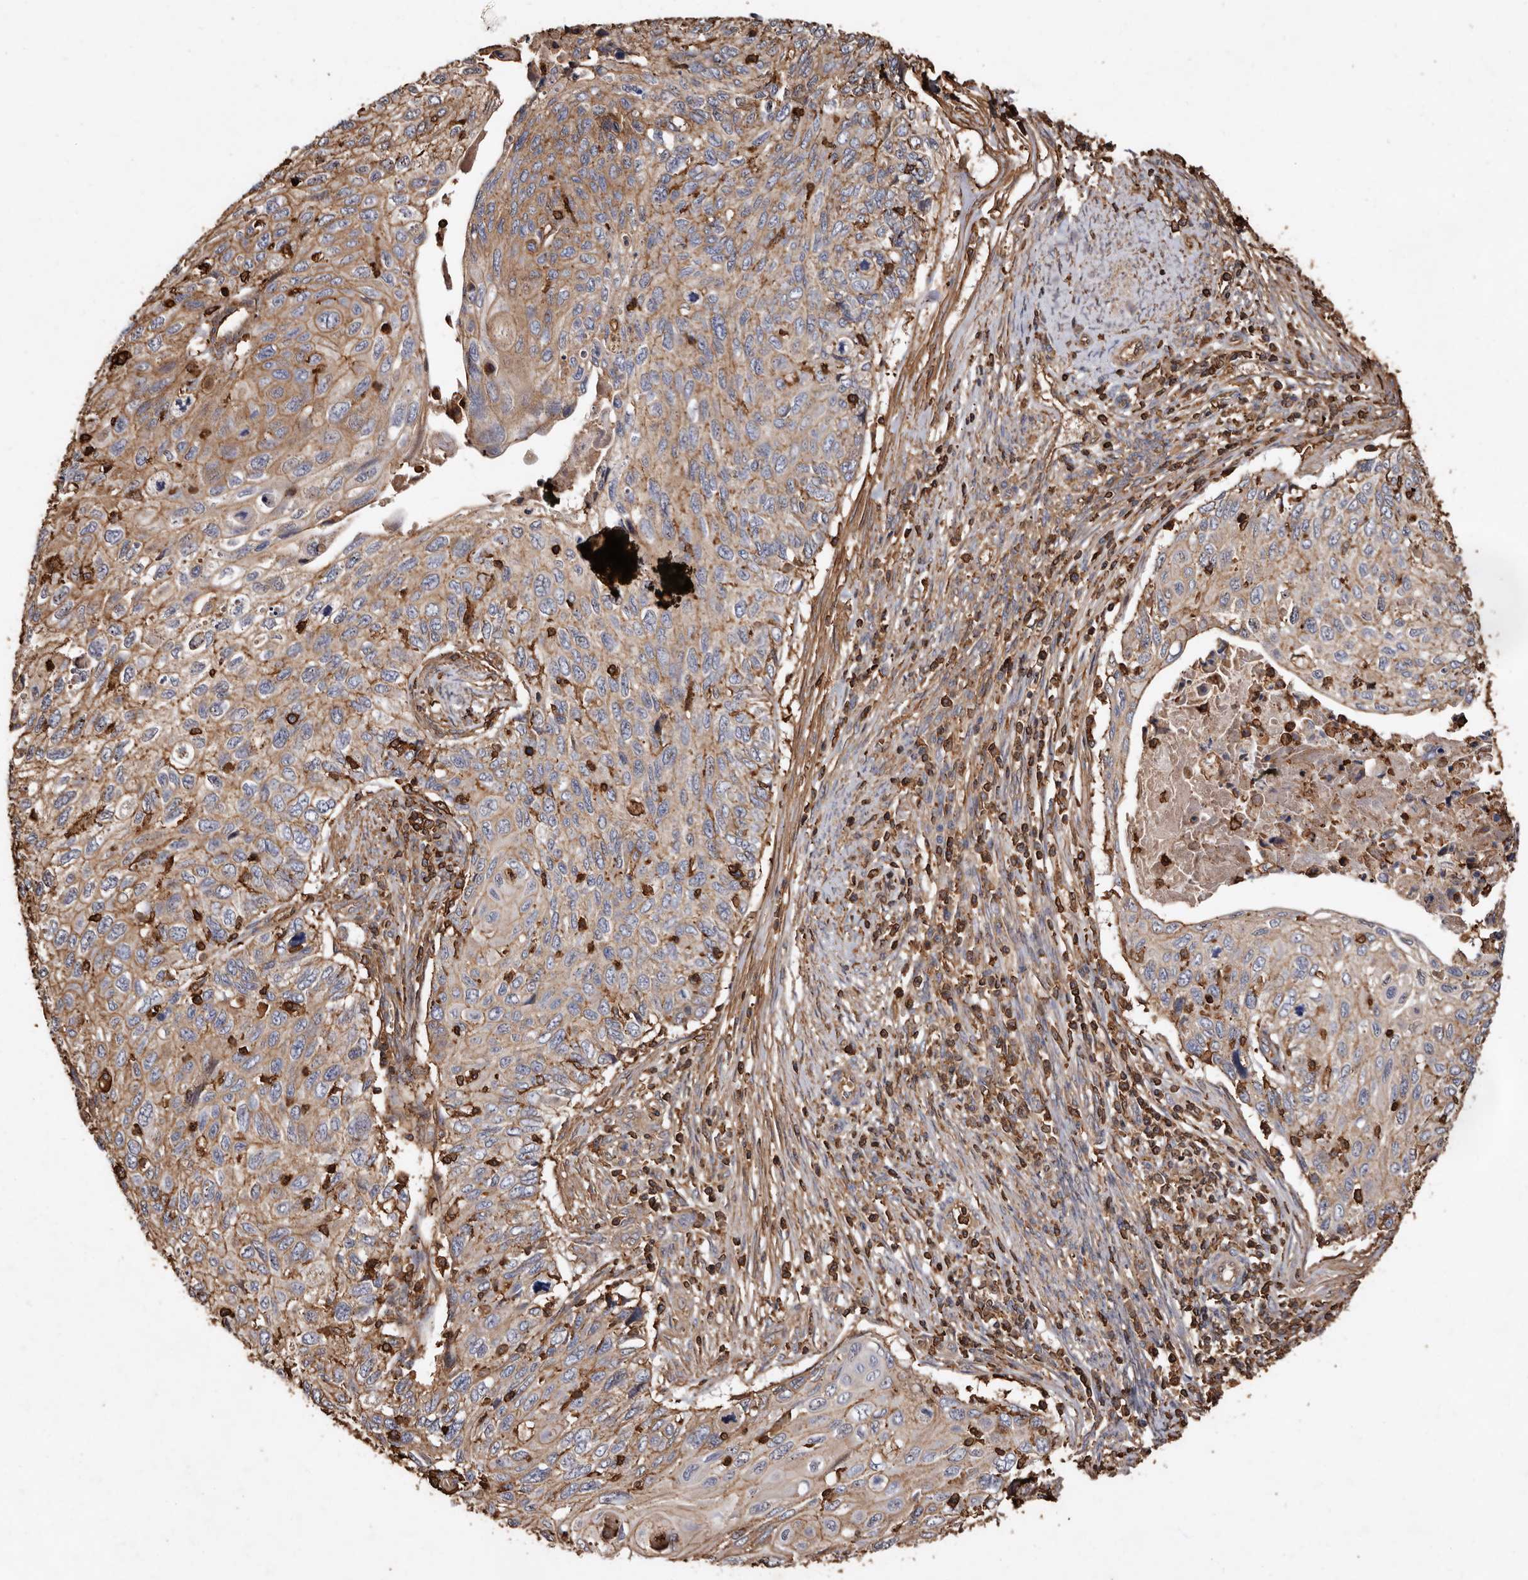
{"staining": {"intensity": "moderate", "quantity": ">75%", "location": "cytoplasmic/membranous"}, "tissue": "cervical cancer", "cell_type": "Tumor cells", "image_type": "cancer", "snomed": [{"axis": "morphology", "description": "Squamous cell carcinoma, NOS"}, {"axis": "topography", "description": "Cervix"}], "caption": "About >75% of tumor cells in human cervical cancer (squamous cell carcinoma) demonstrate moderate cytoplasmic/membranous protein expression as visualized by brown immunohistochemical staining.", "gene": "COQ8B", "patient": {"sex": "female", "age": 70}}